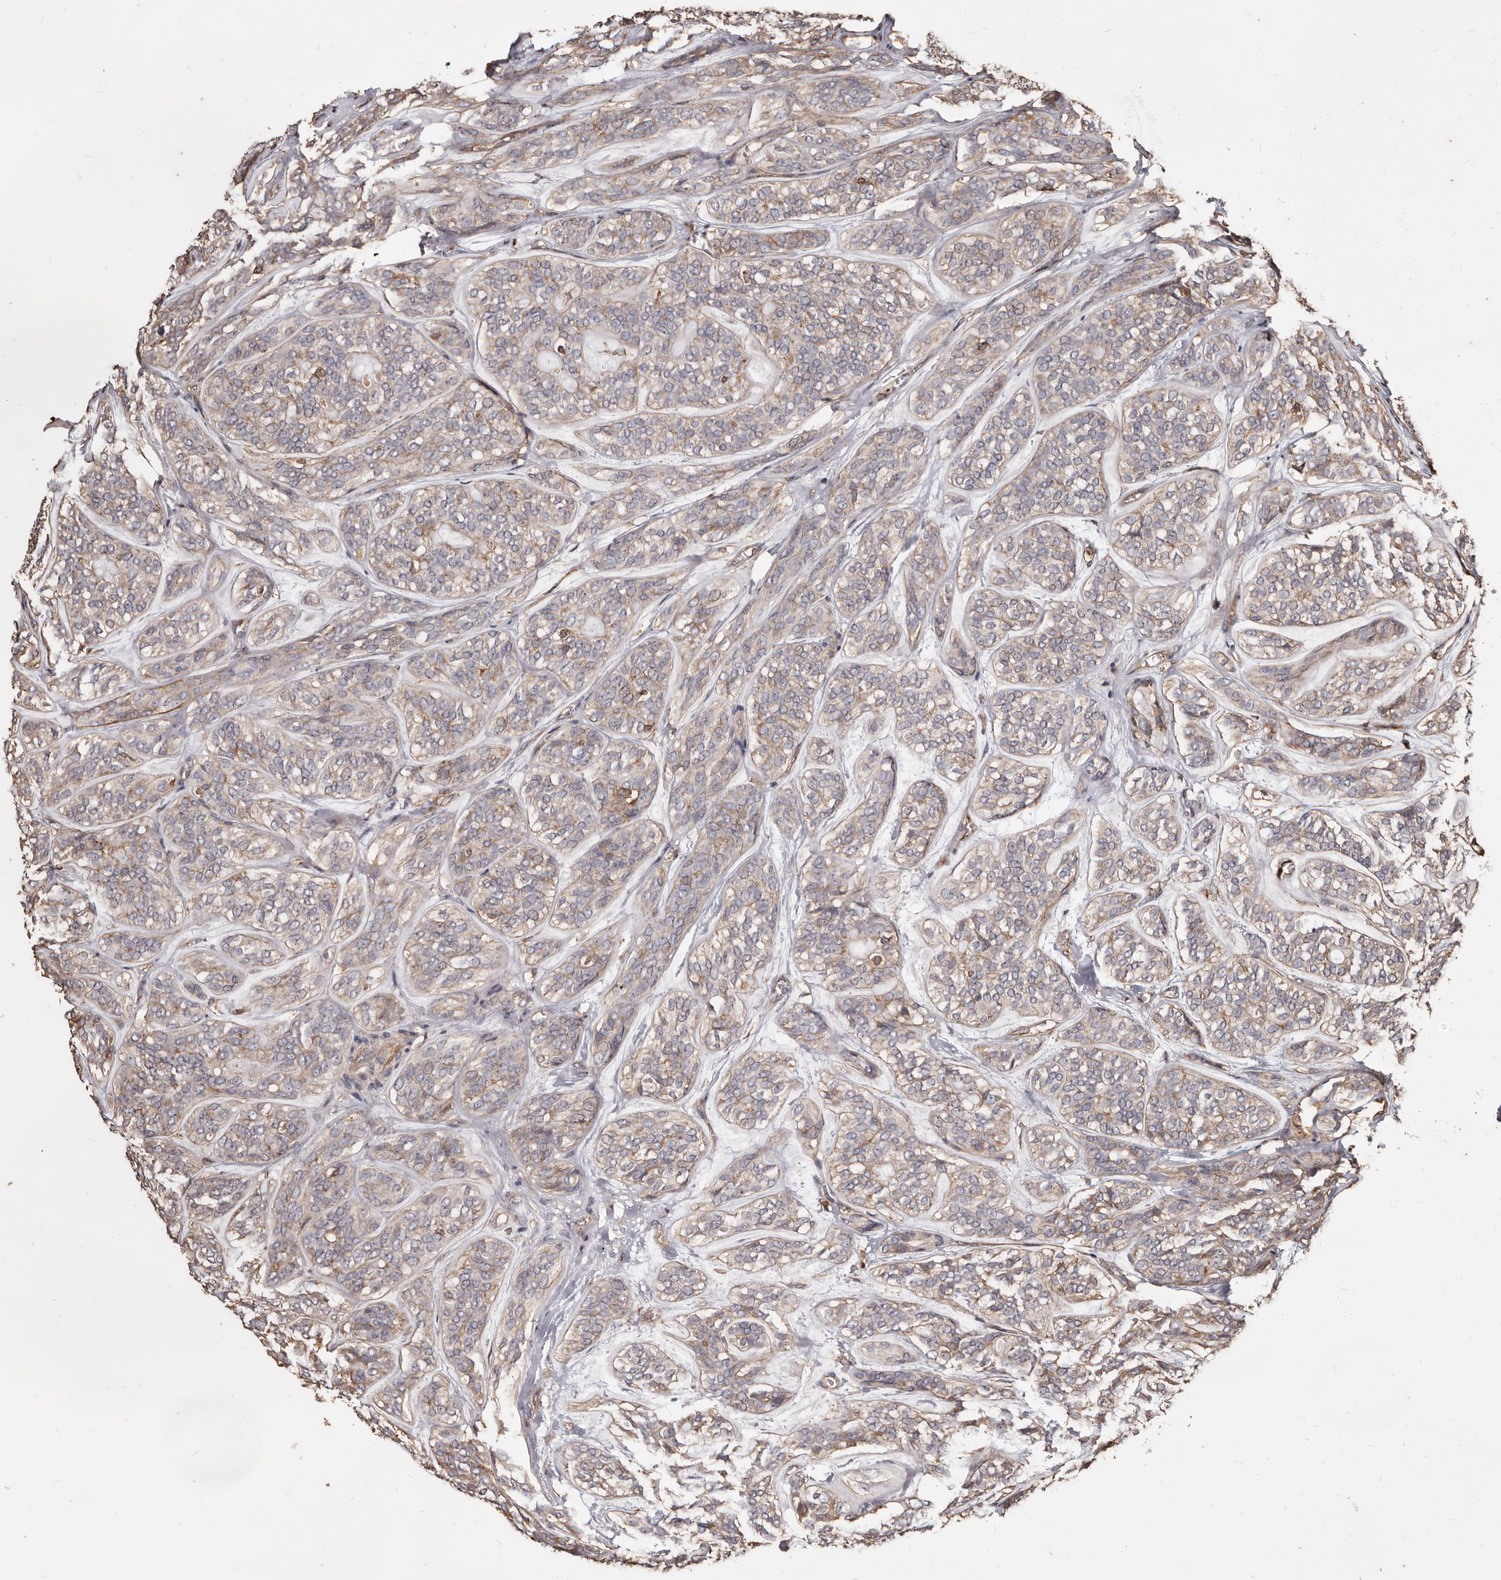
{"staining": {"intensity": "weak", "quantity": ">75%", "location": "cytoplasmic/membranous"}, "tissue": "head and neck cancer", "cell_type": "Tumor cells", "image_type": "cancer", "snomed": [{"axis": "morphology", "description": "Adenocarcinoma, NOS"}, {"axis": "topography", "description": "Head-Neck"}], "caption": "Head and neck cancer was stained to show a protein in brown. There is low levels of weak cytoplasmic/membranous positivity in approximately >75% of tumor cells.", "gene": "GSK3A", "patient": {"sex": "male", "age": 66}}